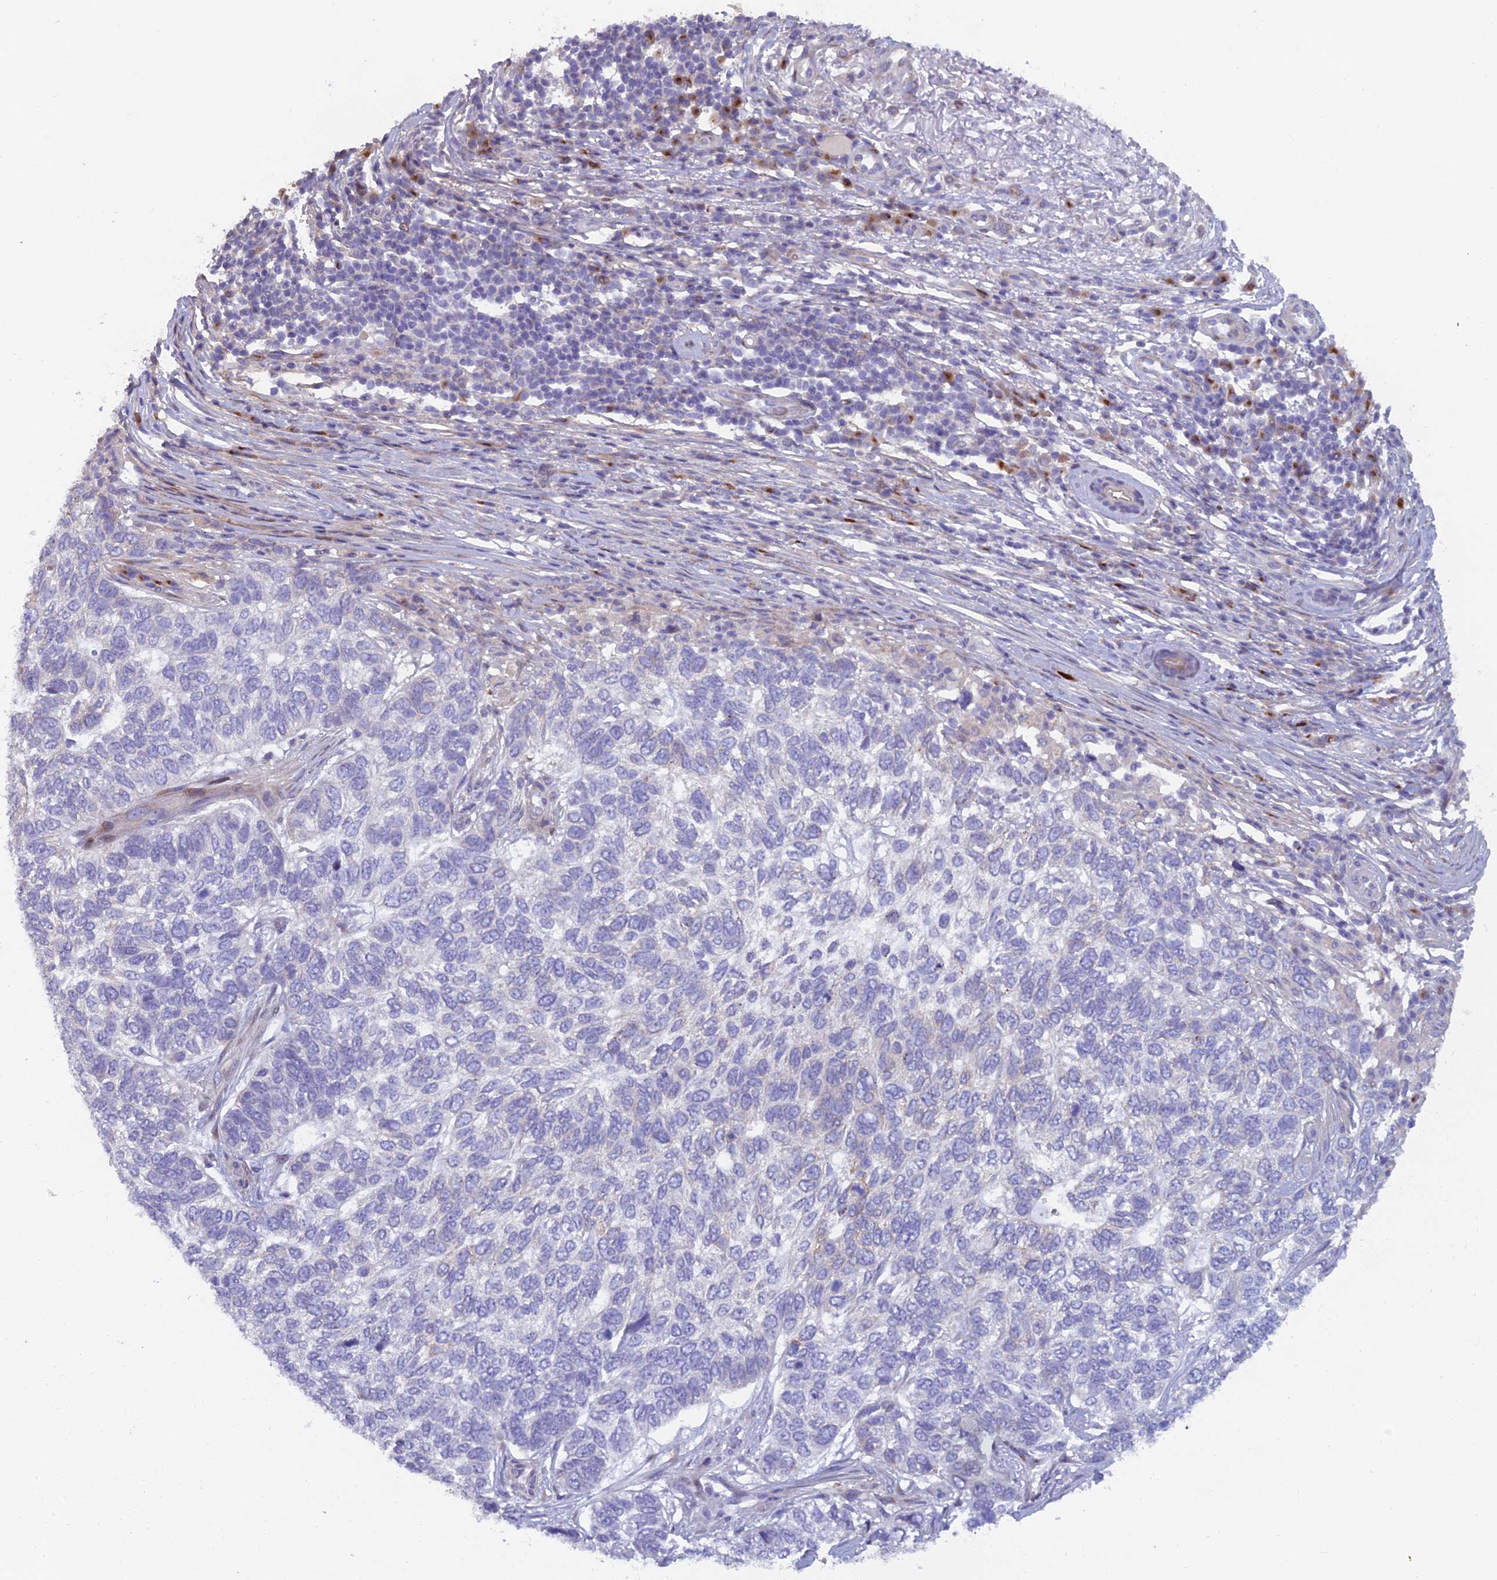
{"staining": {"intensity": "negative", "quantity": "none", "location": "none"}, "tissue": "skin cancer", "cell_type": "Tumor cells", "image_type": "cancer", "snomed": [{"axis": "morphology", "description": "Basal cell carcinoma"}, {"axis": "topography", "description": "Skin"}], "caption": "A histopathology image of skin cancer stained for a protein reveals no brown staining in tumor cells.", "gene": "B9D2", "patient": {"sex": "female", "age": 65}}